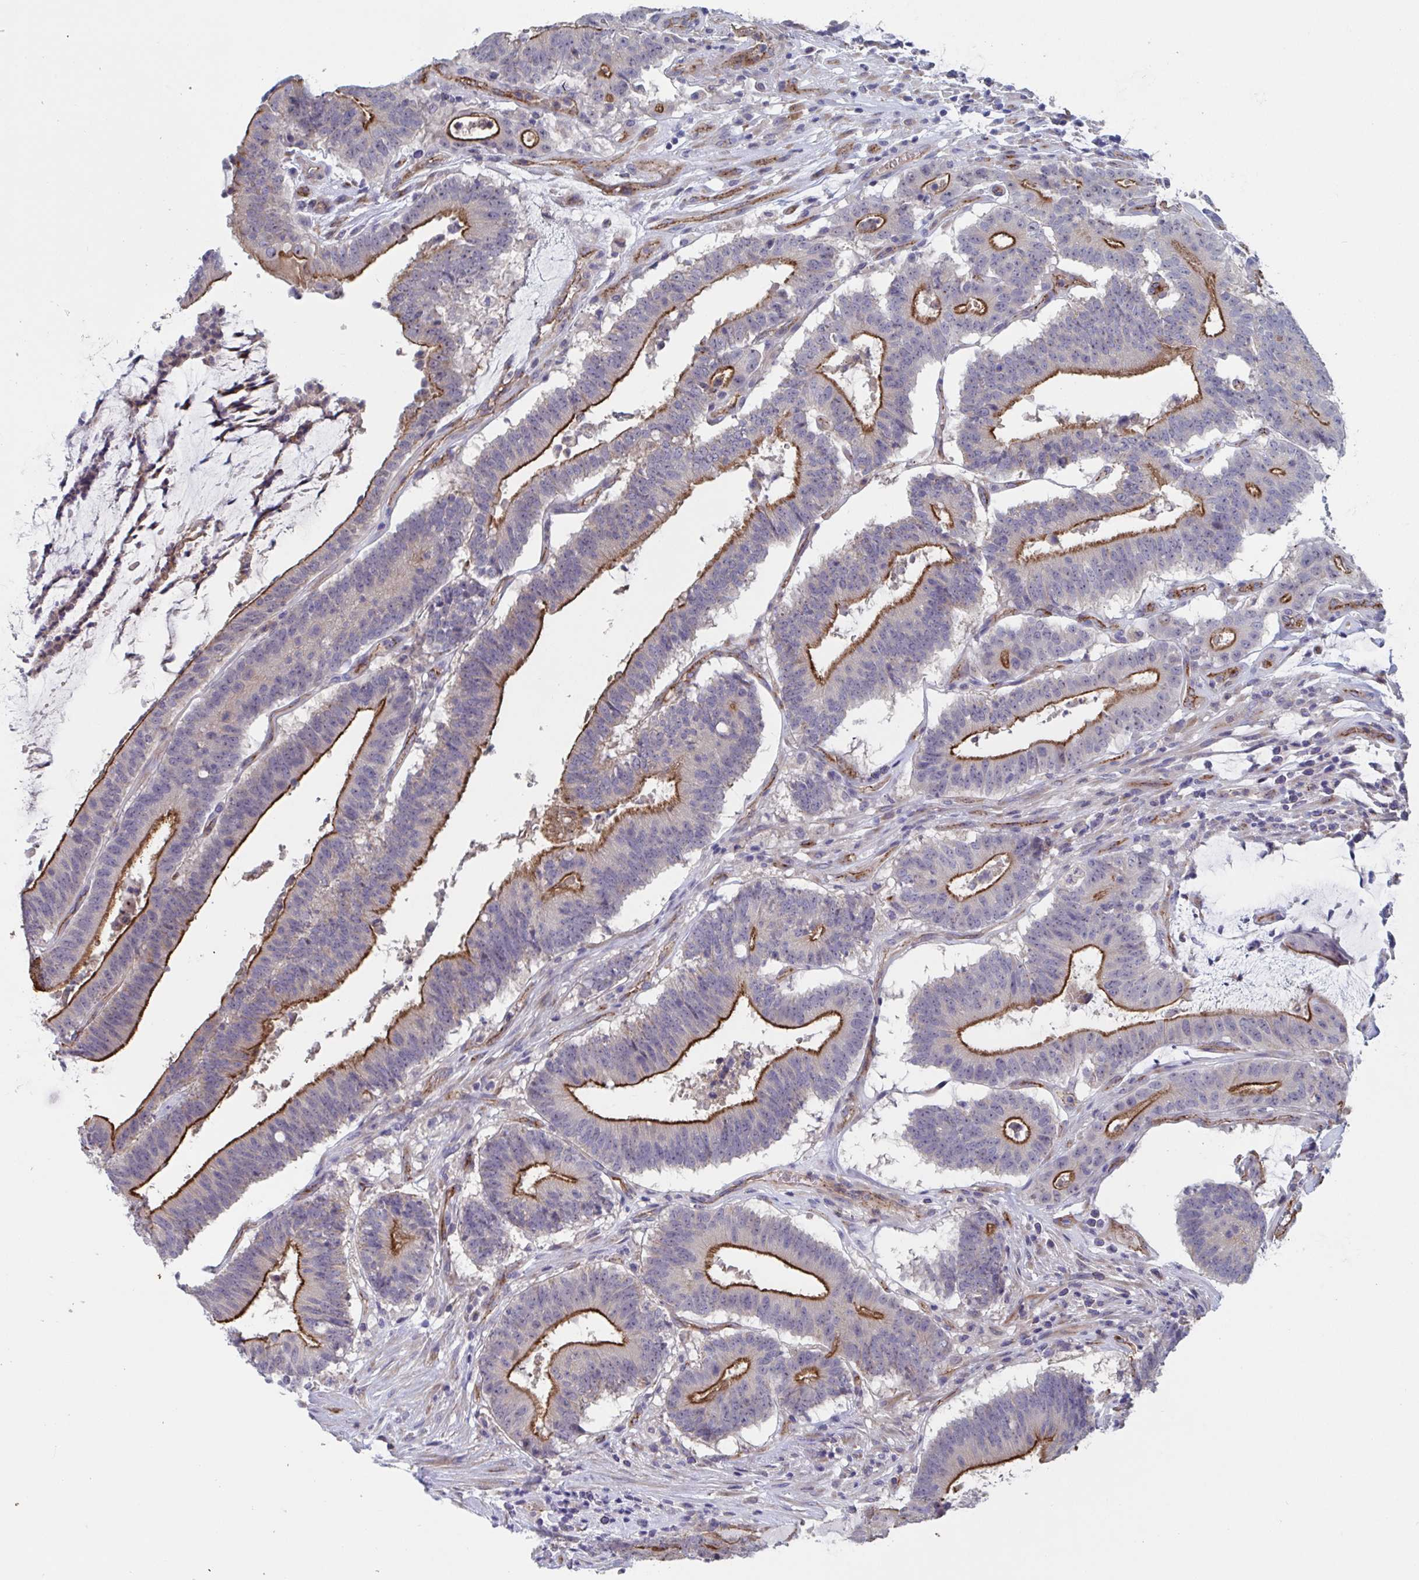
{"staining": {"intensity": "strong", "quantity": "25%-75%", "location": "cytoplasmic/membranous"}, "tissue": "colorectal cancer", "cell_type": "Tumor cells", "image_type": "cancer", "snomed": [{"axis": "morphology", "description": "Adenocarcinoma, NOS"}, {"axis": "topography", "description": "Colon"}], "caption": "Protein expression analysis of adenocarcinoma (colorectal) displays strong cytoplasmic/membranous positivity in approximately 25%-75% of tumor cells.", "gene": "ST14", "patient": {"sex": "female", "age": 43}}